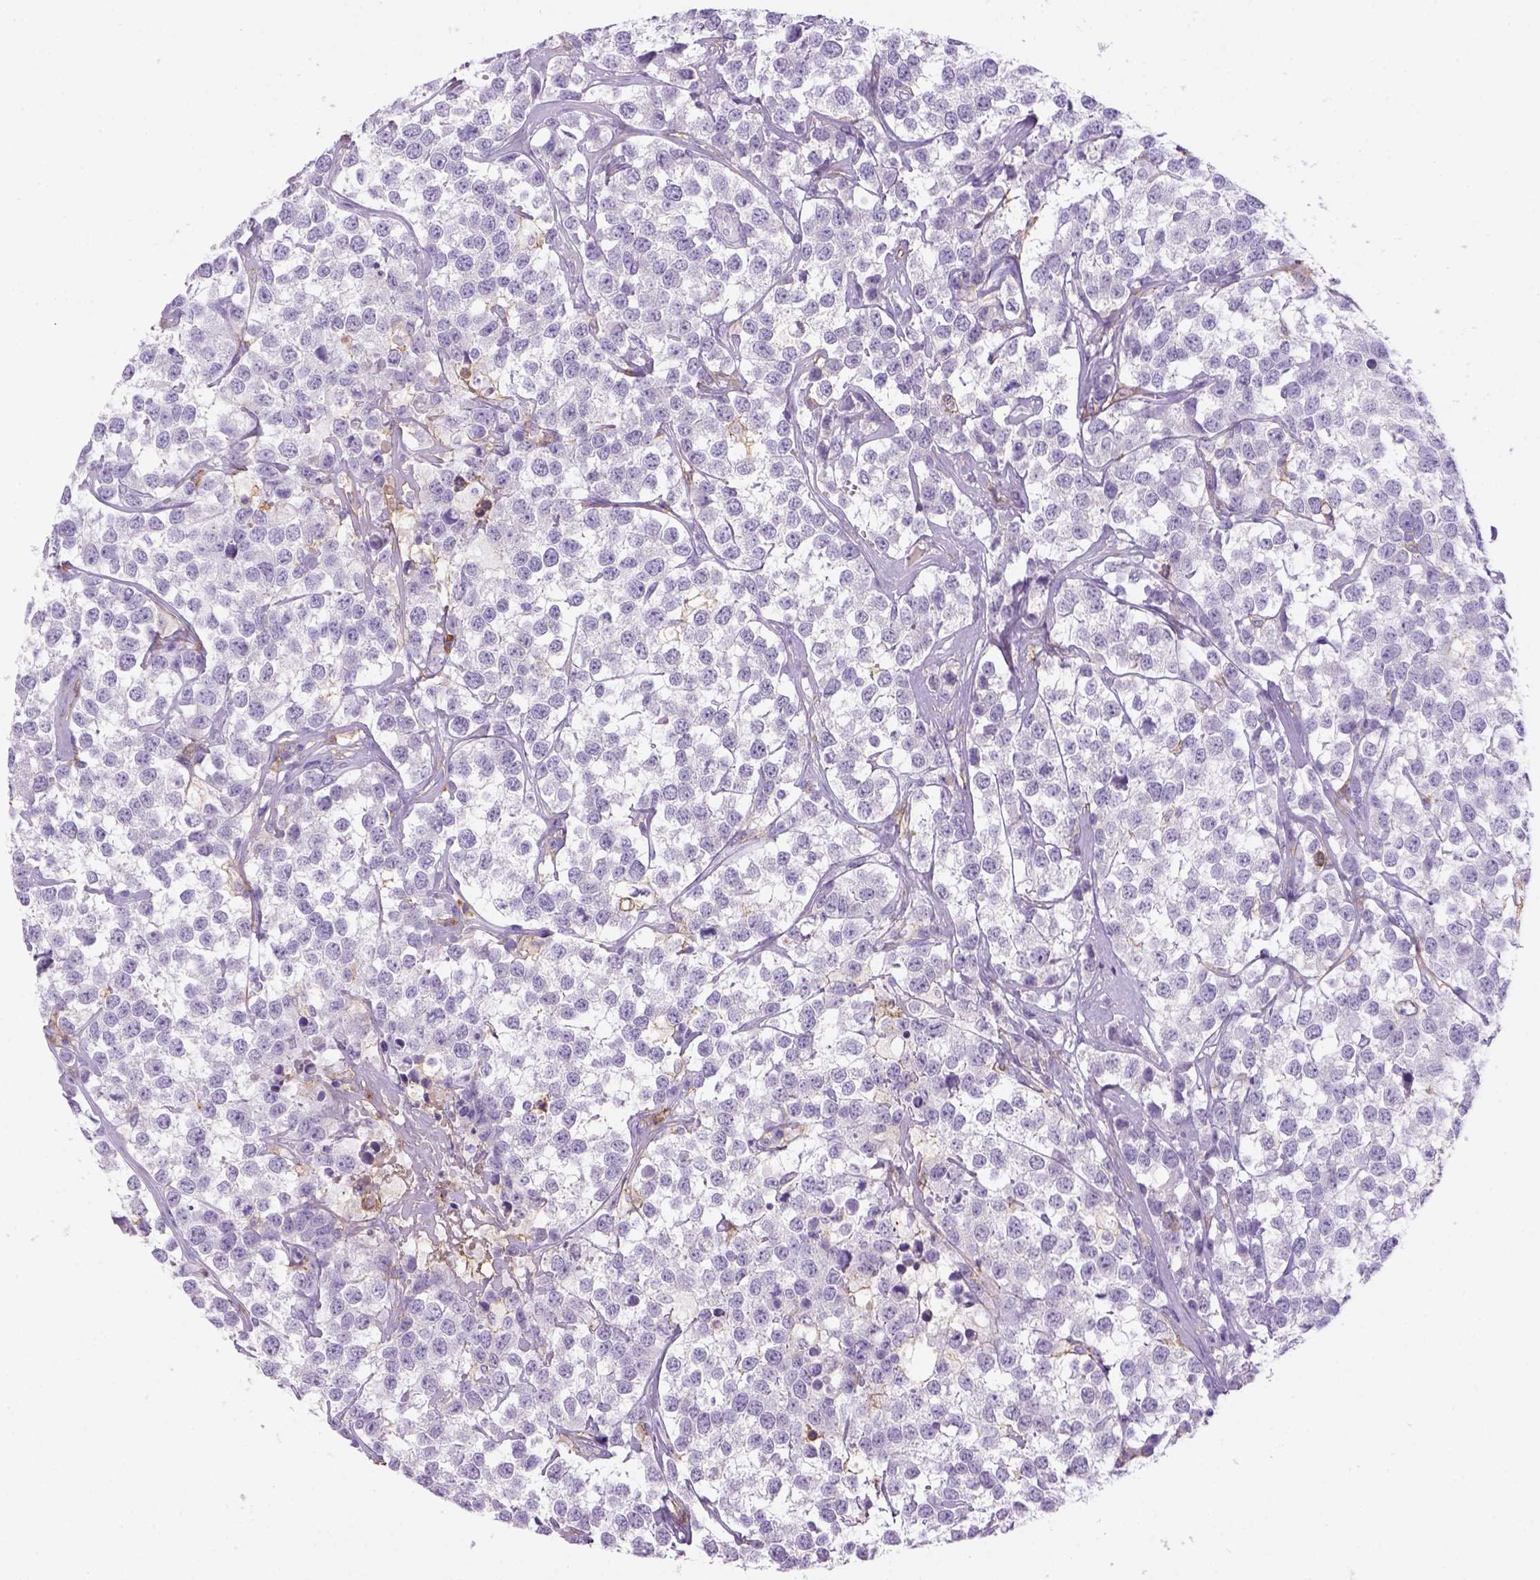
{"staining": {"intensity": "negative", "quantity": "none", "location": "none"}, "tissue": "testis cancer", "cell_type": "Tumor cells", "image_type": "cancer", "snomed": [{"axis": "morphology", "description": "Seminoma, NOS"}, {"axis": "topography", "description": "Testis"}], "caption": "Human seminoma (testis) stained for a protein using IHC shows no positivity in tumor cells.", "gene": "CD14", "patient": {"sex": "male", "age": 59}}